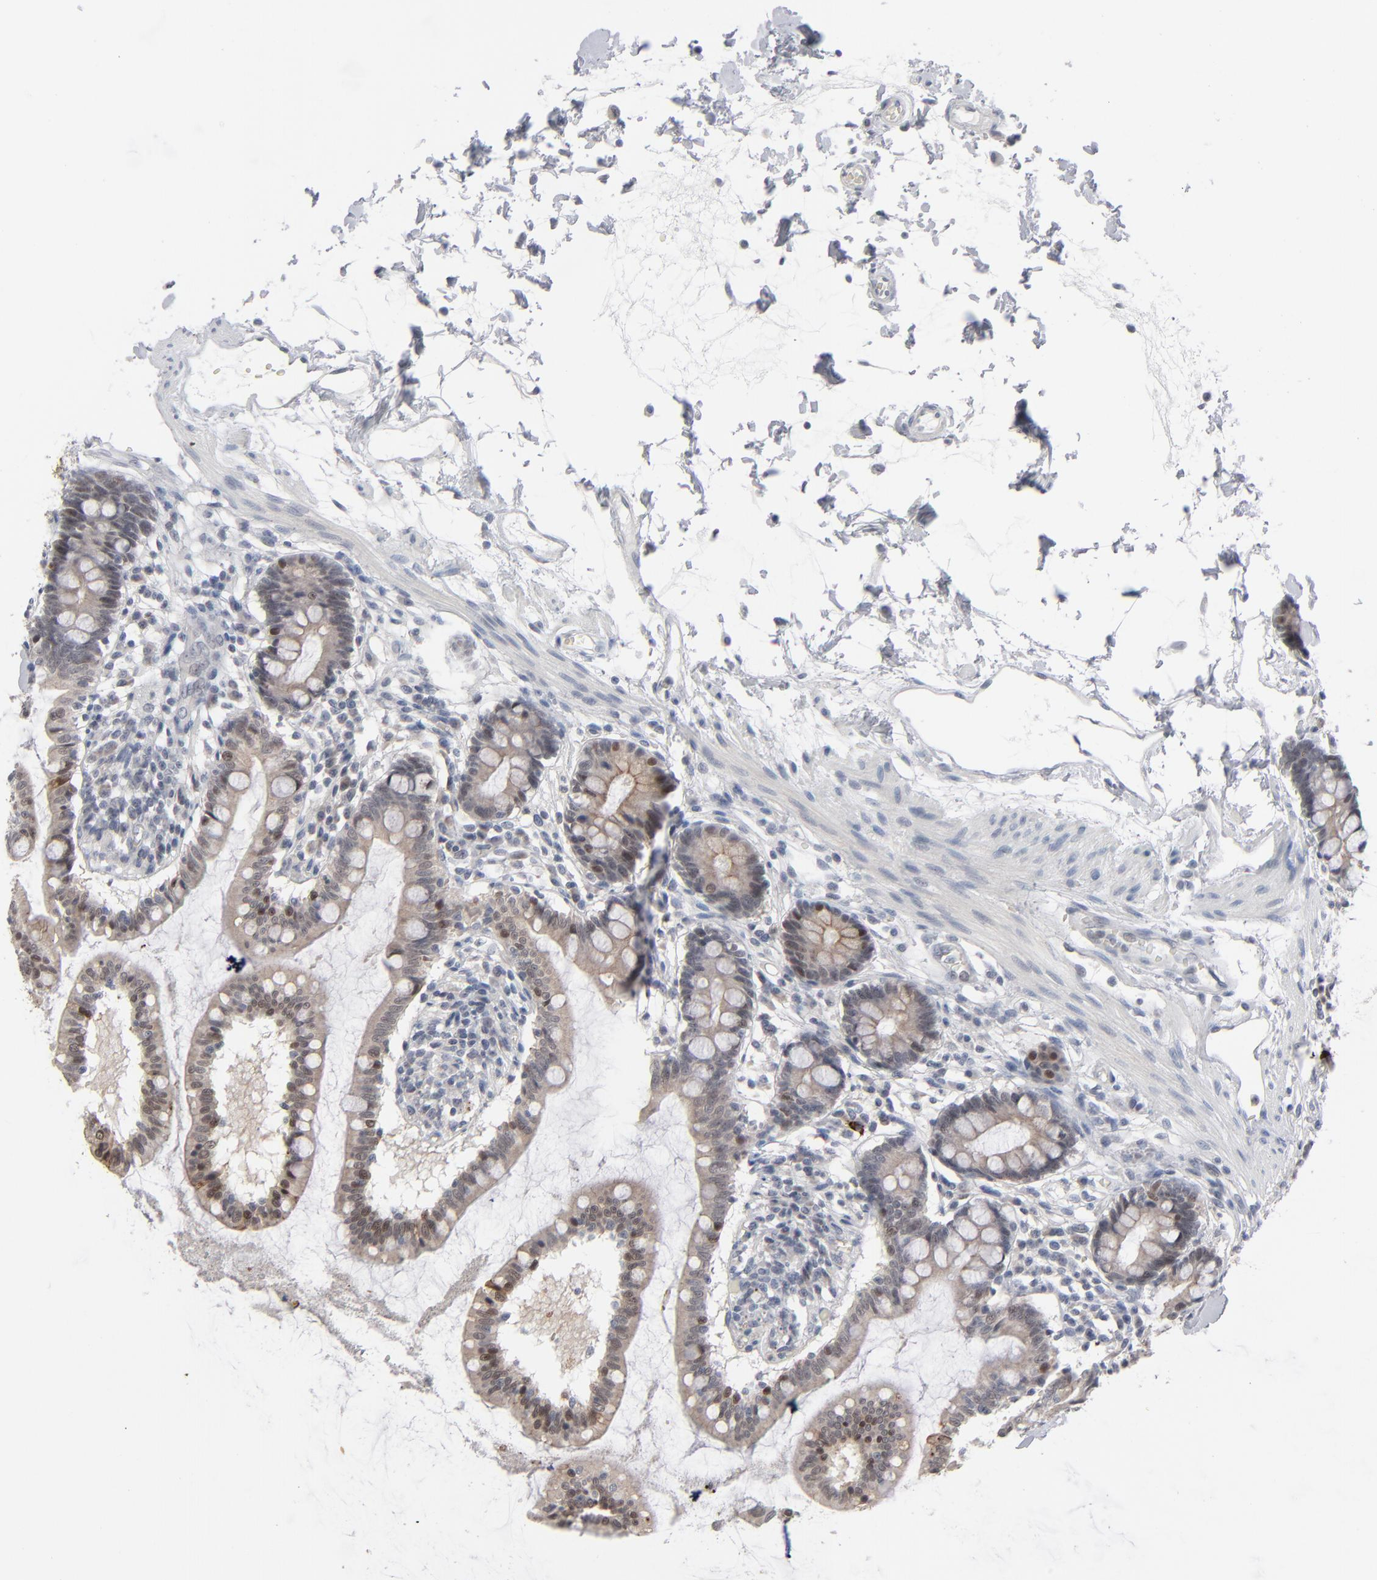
{"staining": {"intensity": "weak", "quantity": ">75%", "location": "cytoplasmic/membranous"}, "tissue": "small intestine", "cell_type": "Glandular cells", "image_type": "normal", "snomed": [{"axis": "morphology", "description": "Normal tissue, NOS"}, {"axis": "topography", "description": "Small intestine"}], "caption": "Protein expression analysis of unremarkable human small intestine reveals weak cytoplasmic/membranous staining in about >75% of glandular cells.", "gene": "POF1B", "patient": {"sex": "female", "age": 61}}